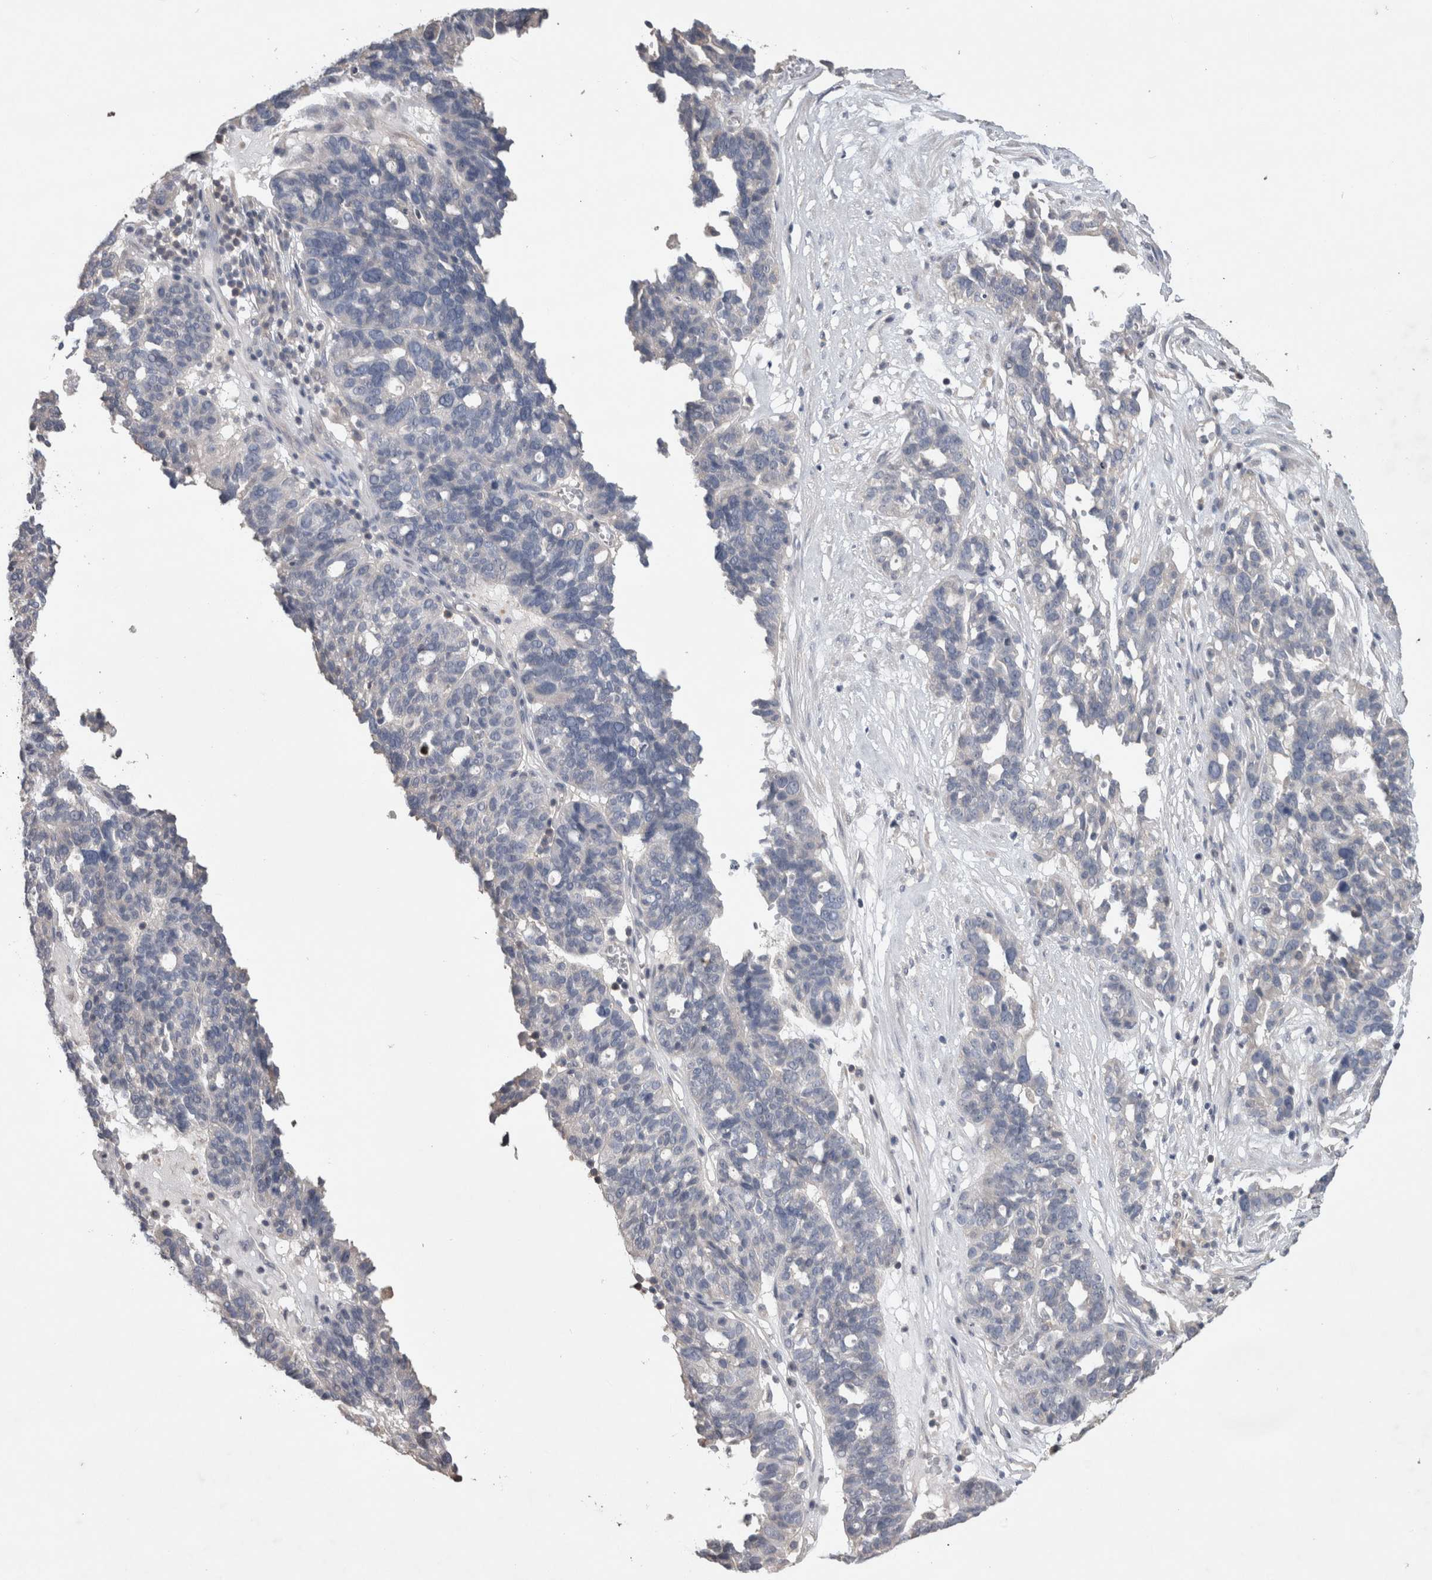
{"staining": {"intensity": "negative", "quantity": "none", "location": "none"}, "tissue": "ovarian cancer", "cell_type": "Tumor cells", "image_type": "cancer", "snomed": [{"axis": "morphology", "description": "Cystadenocarcinoma, serous, NOS"}, {"axis": "topography", "description": "Ovary"}], "caption": "Immunohistochemistry of human serous cystadenocarcinoma (ovarian) shows no staining in tumor cells. (DAB immunohistochemistry, high magnification).", "gene": "TRIM5", "patient": {"sex": "female", "age": 59}}